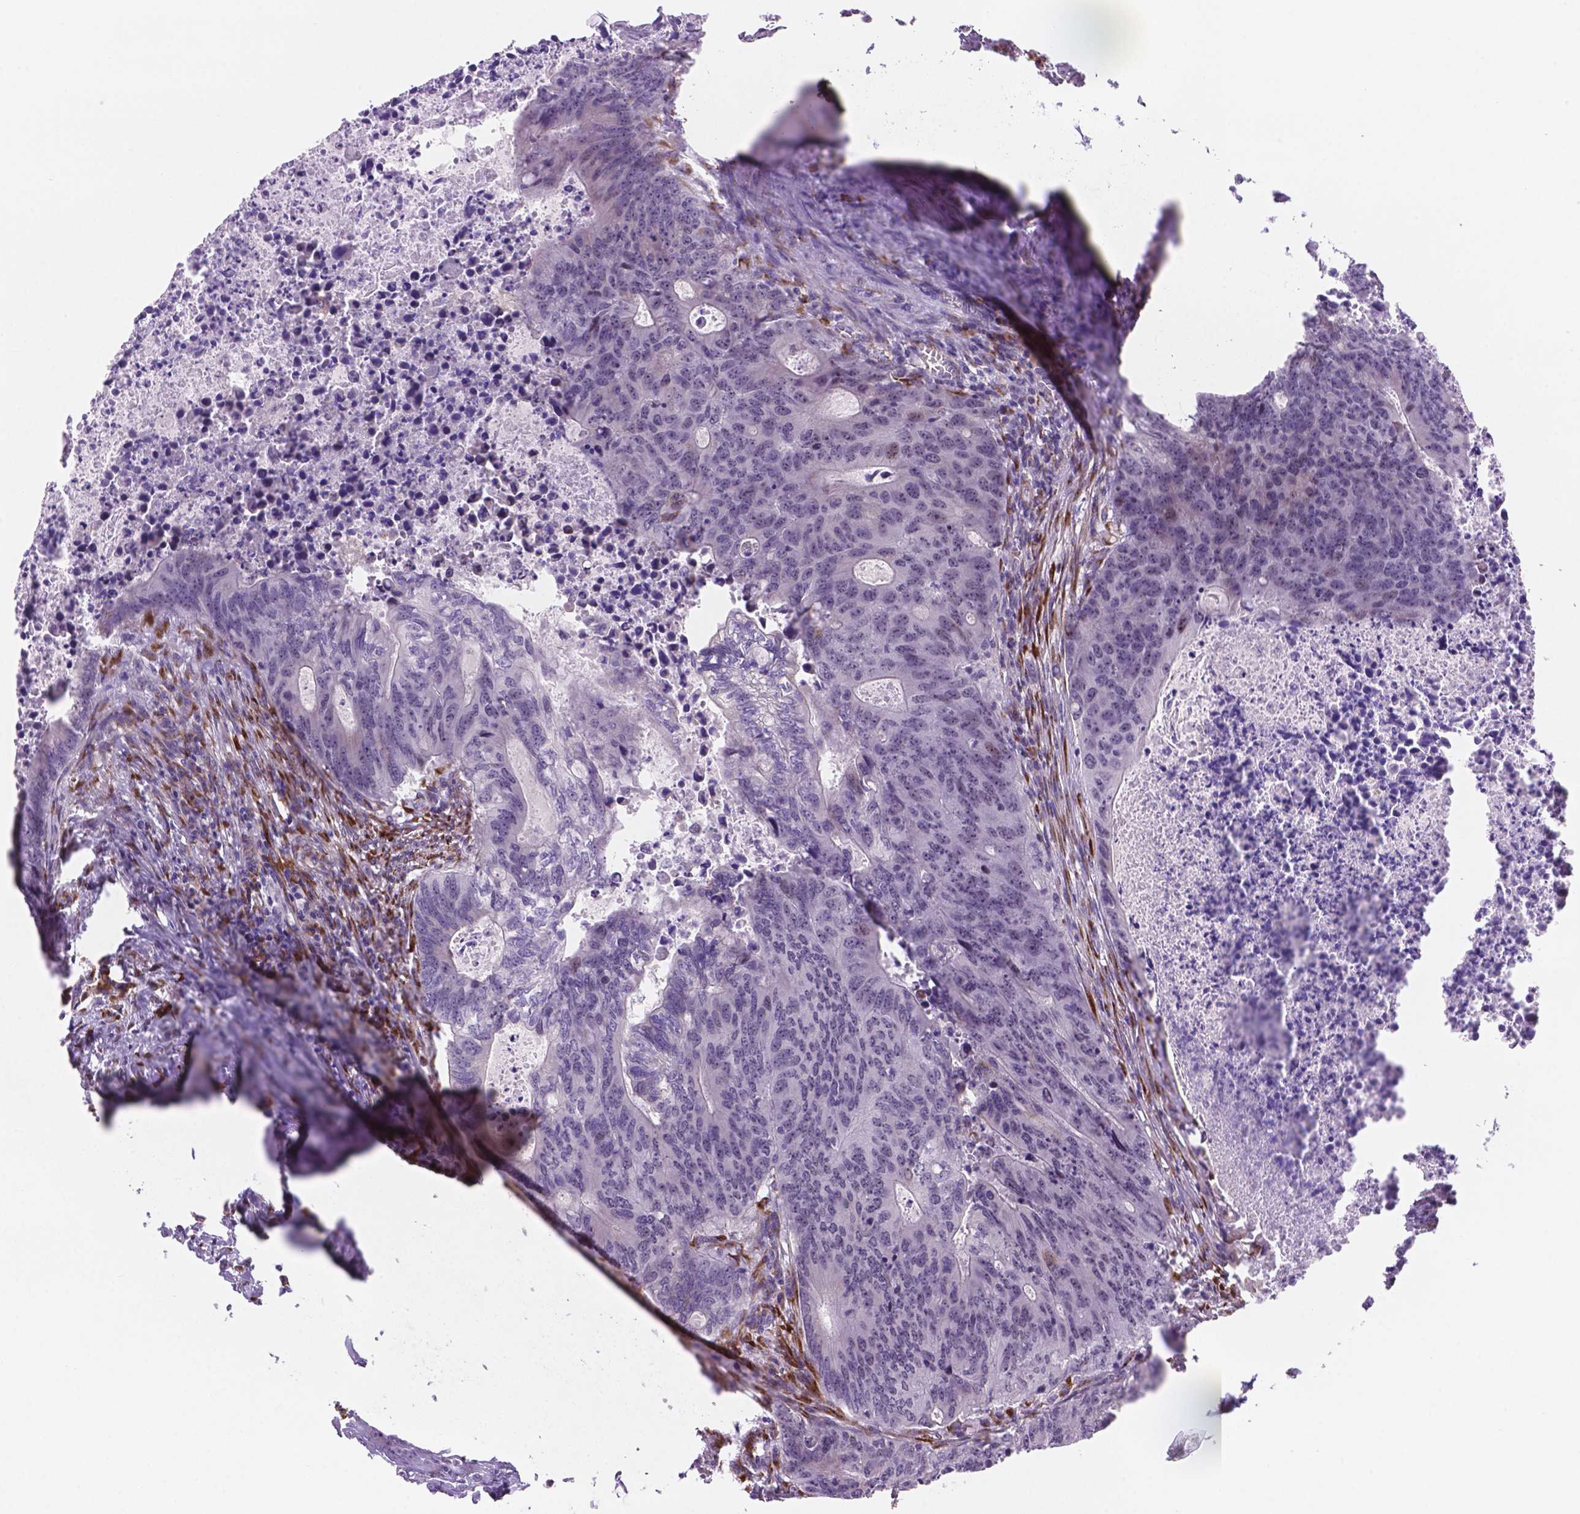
{"staining": {"intensity": "negative", "quantity": "none", "location": "none"}, "tissue": "colorectal cancer", "cell_type": "Tumor cells", "image_type": "cancer", "snomed": [{"axis": "morphology", "description": "Adenocarcinoma, NOS"}, {"axis": "topography", "description": "Colon"}], "caption": "DAB (3,3'-diaminobenzidine) immunohistochemical staining of colorectal adenocarcinoma demonstrates no significant staining in tumor cells.", "gene": "FNIP1", "patient": {"sex": "male", "age": 67}}